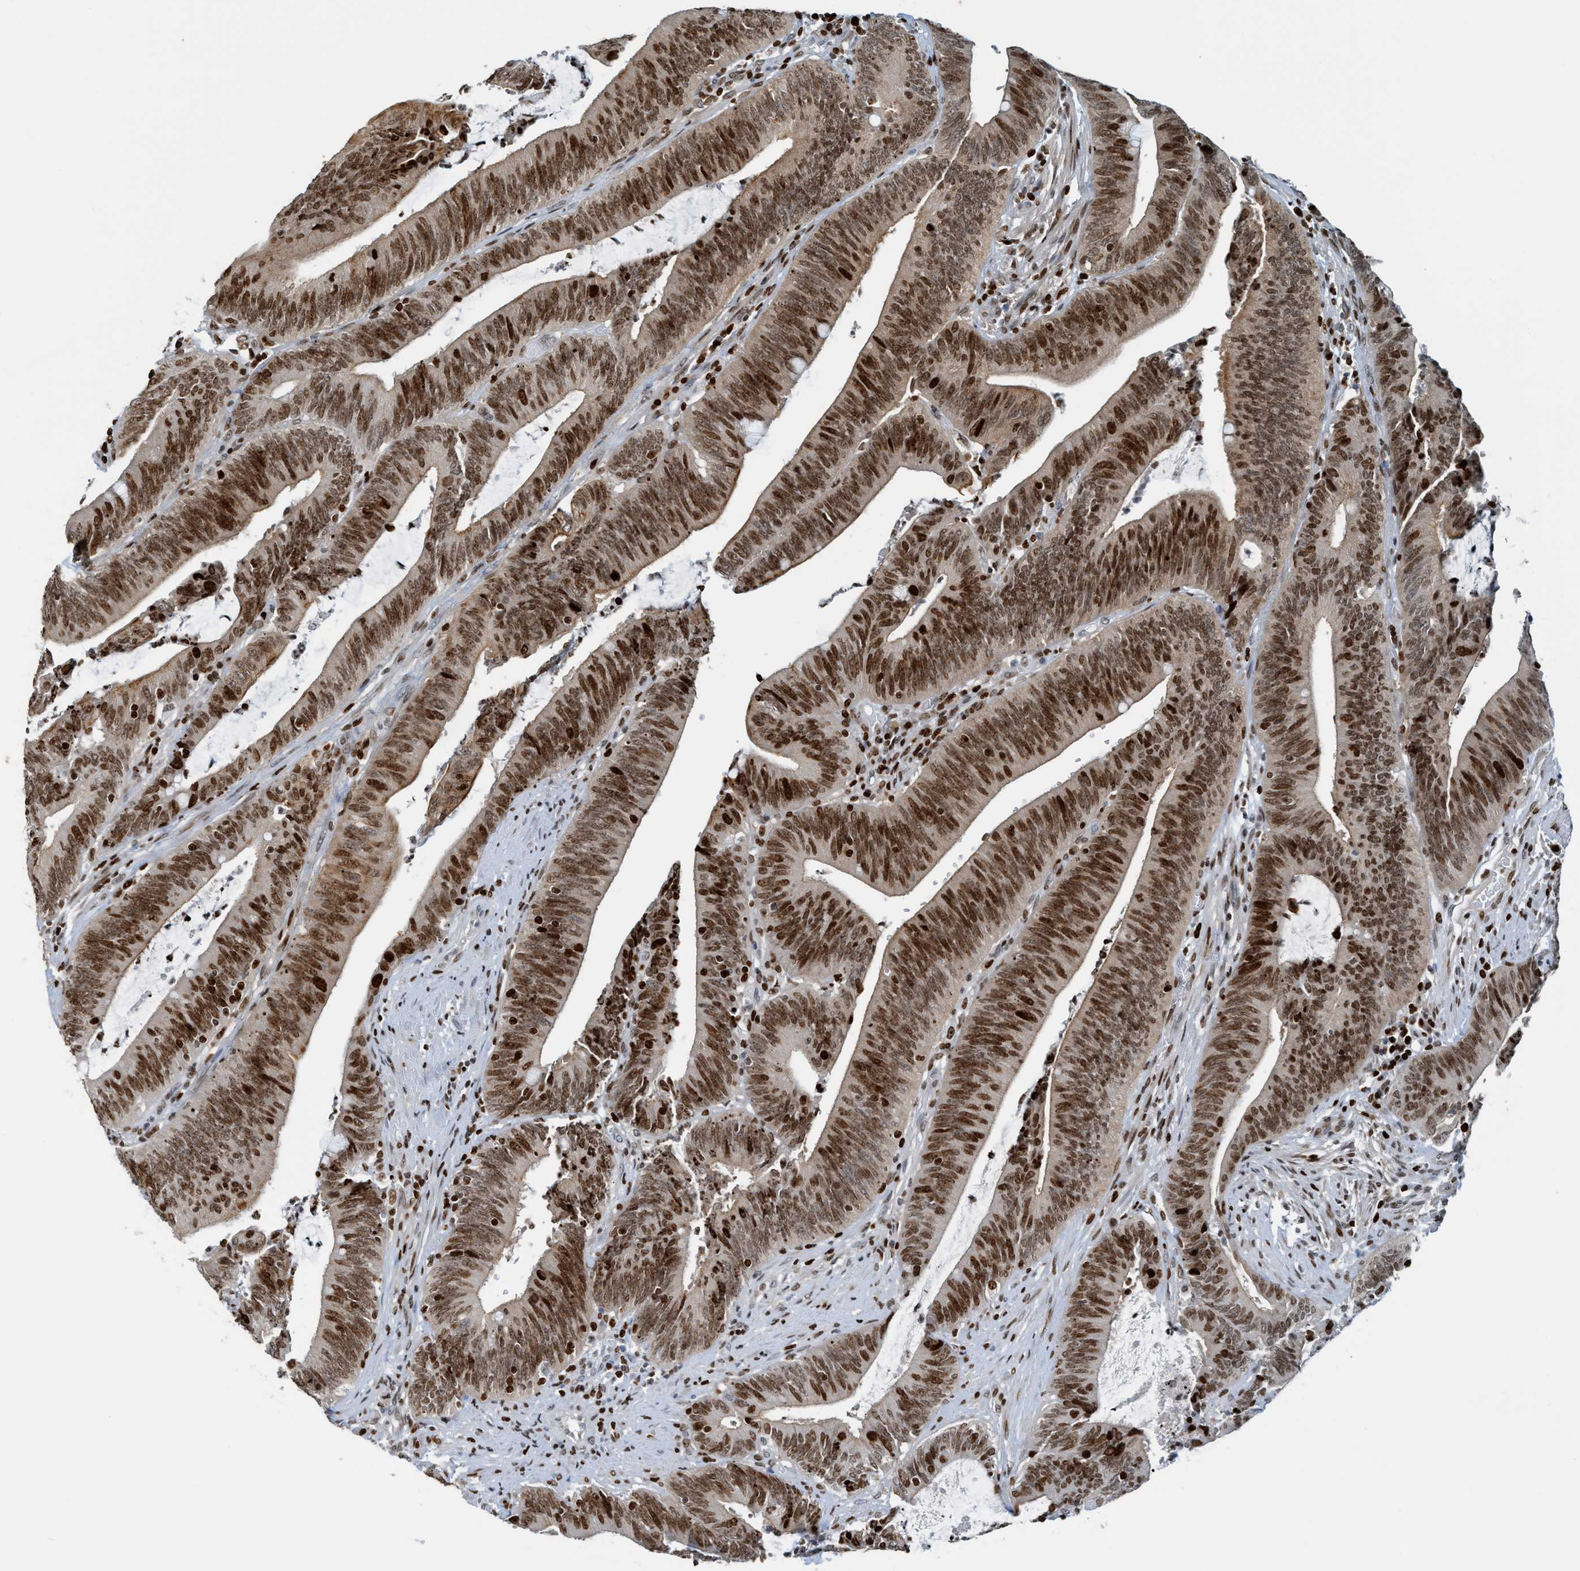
{"staining": {"intensity": "moderate", "quantity": ">75%", "location": "cytoplasmic/membranous,nuclear"}, "tissue": "colorectal cancer", "cell_type": "Tumor cells", "image_type": "cancer", "snomed": [{"axis": "morphology", "description": "Normal tissue, NOS"}, {"axis": "morphology", "description": "Adenocarcinoma, NOS"}, {"axis": "topography", "description": "Rectum"}], "caption": "An immunohistochemistry histopathology image of tumor tissue is shown. Protein staining in brown labels moderate cytoplasmic/membranous and nuclear positivity in adenocarcinoma (colorectal) within tumor cells.", "gene": "SH3D19", "patient": {"sex": "female", "age": 66}}